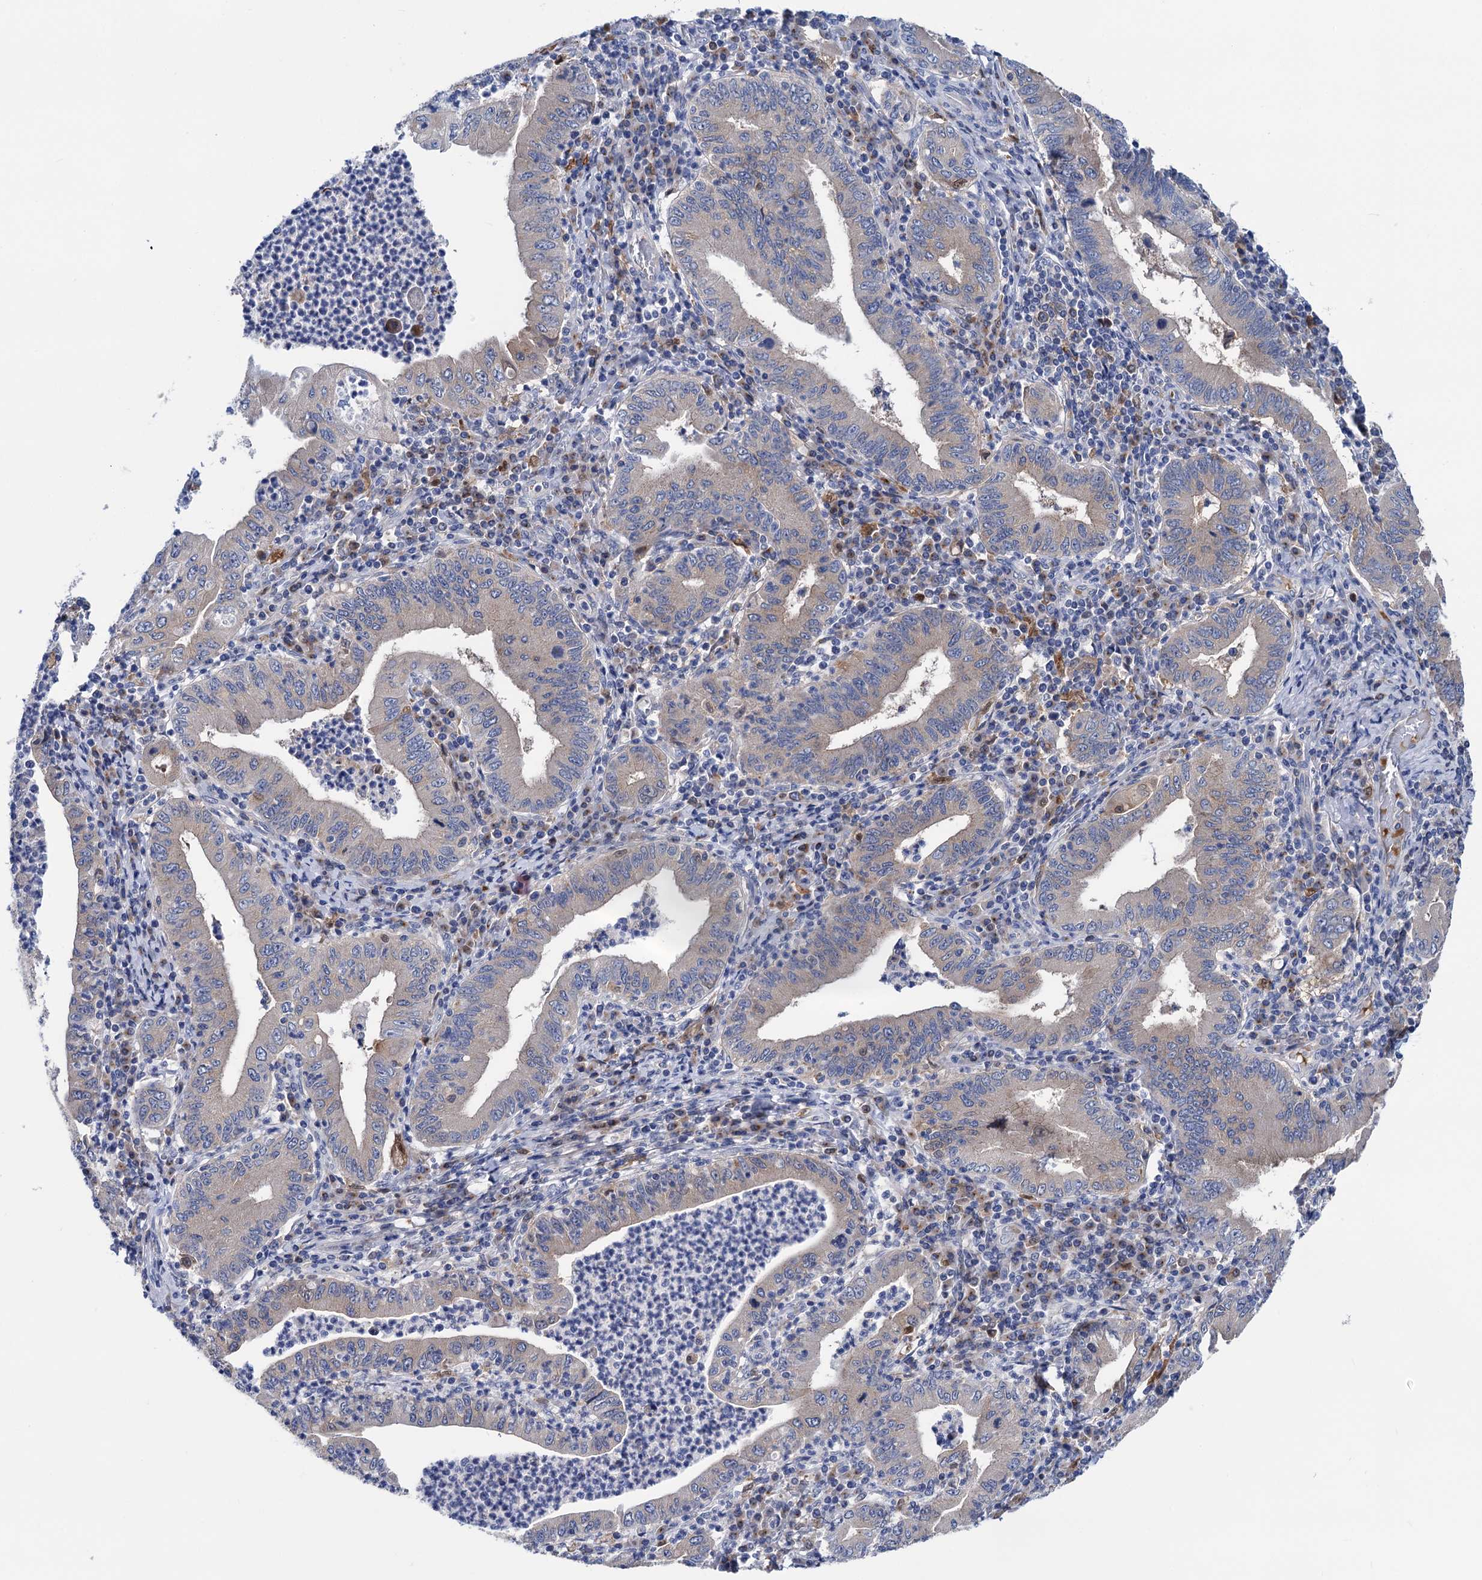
{"staining": {"intensity": "weak", "quantity": "<25%", "location": "cytoplasmic/membranous"}, "tissue": "stomach cancer", "cell_type": "Tumor cells", "image_type": "cancer", "snomed": [{"axis": "morphology", "description": "Normal tissue, NOS"}, {"axis": "morphology", "description": "Adenocarcinoma, NOS"}, {"axis": "topography", "description": "Esophagus"}, {"axis": "topography", "description": "Stomach, upper"}, {"axis": "topography", "description": "Peripheral nerve tissue"}], "caption": "IHC histopathology image of human adenocarcinoma (stomach) stained for a protein (brown), which demonstrates no positivity in tumor cells. (DAB (3,3'-diaminobenzidine) IHC visualized using brightfield microscopy, high magnification).", "gene": "ZNRD2", "patient": {"sex": "male", "age": 62}}